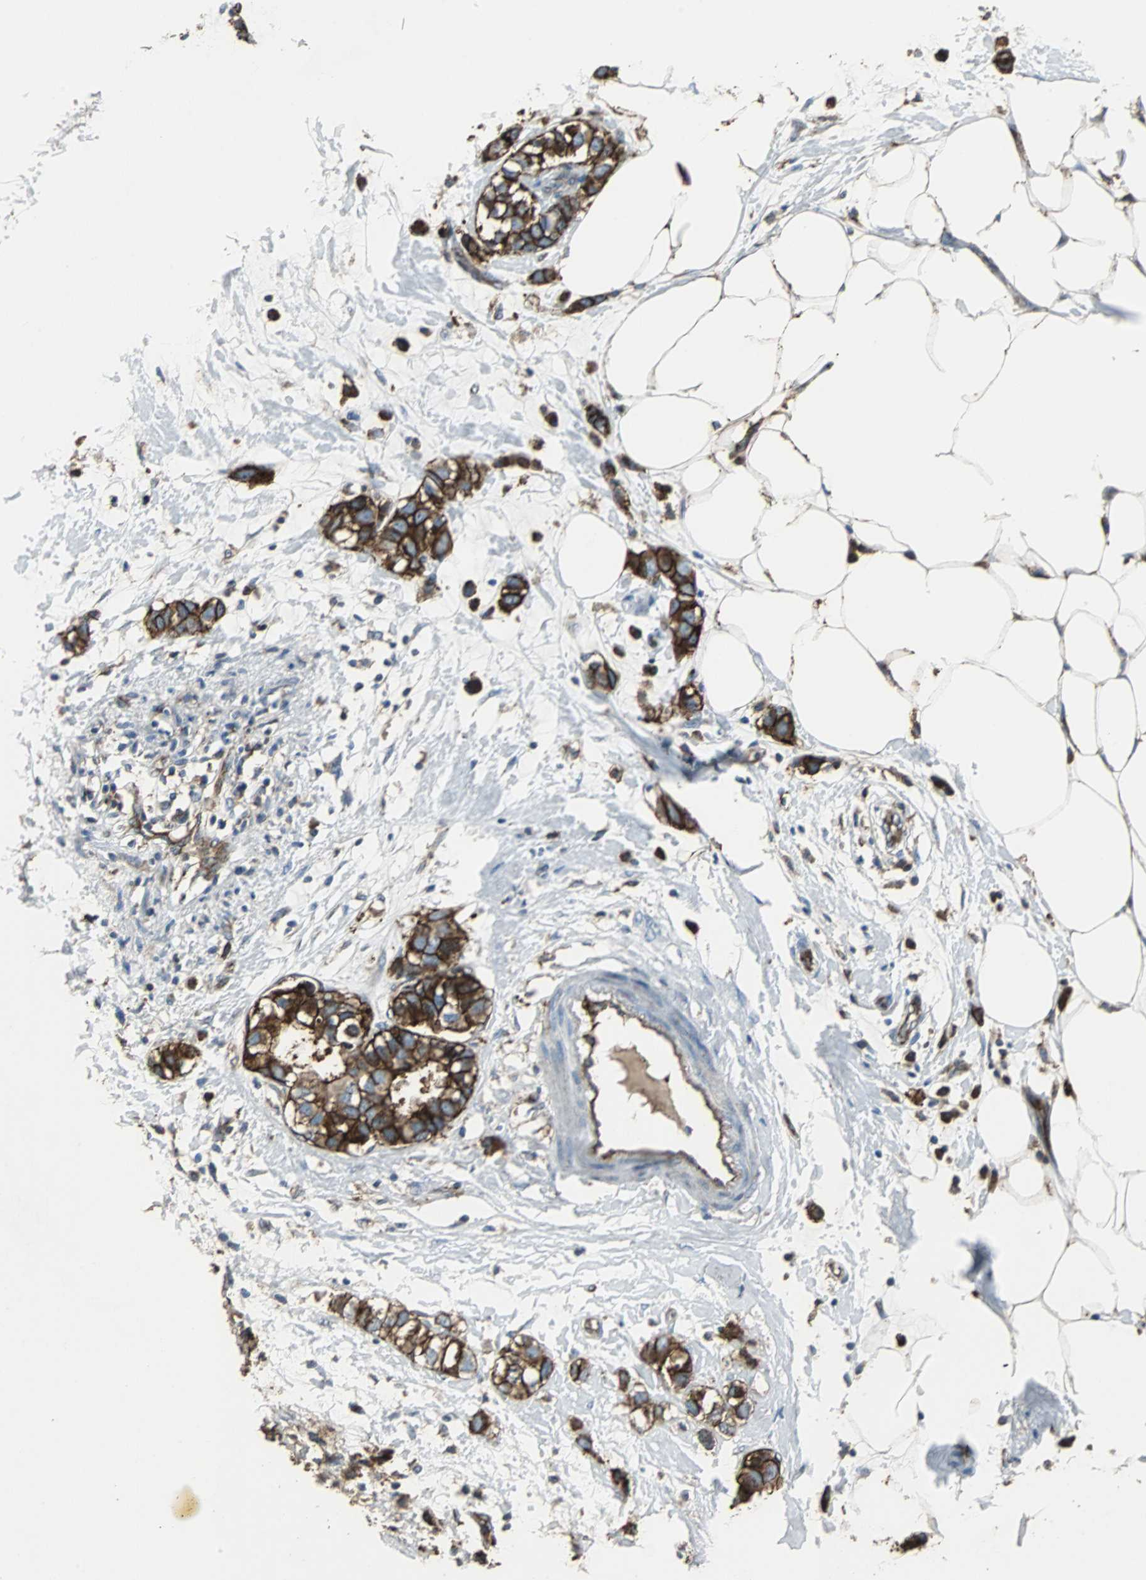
{"staining": {"intensity": "strong", "quantity": ">75%", "location": "cytoplasmic/membranous"}, "tissue": "breast cancer", "cell_type": "Tumor cells", "image_type": "cancer", "snomed": [{"axis": "morphology", "description": "Normal tissue, NOS"}, {"axis": "morphology", "description": "Duct carcinoma"}, {"axis": "topography", "description": "Breast"}], "caption": "IHC of human breast cancer (infiltrating ductal carcinoma) demonstrates high levels of strong cytoplasmic/membranous staining in about >75% of tumor cells.", "gene": "F11R", "patient": {"sex": "female", "age": 50}}